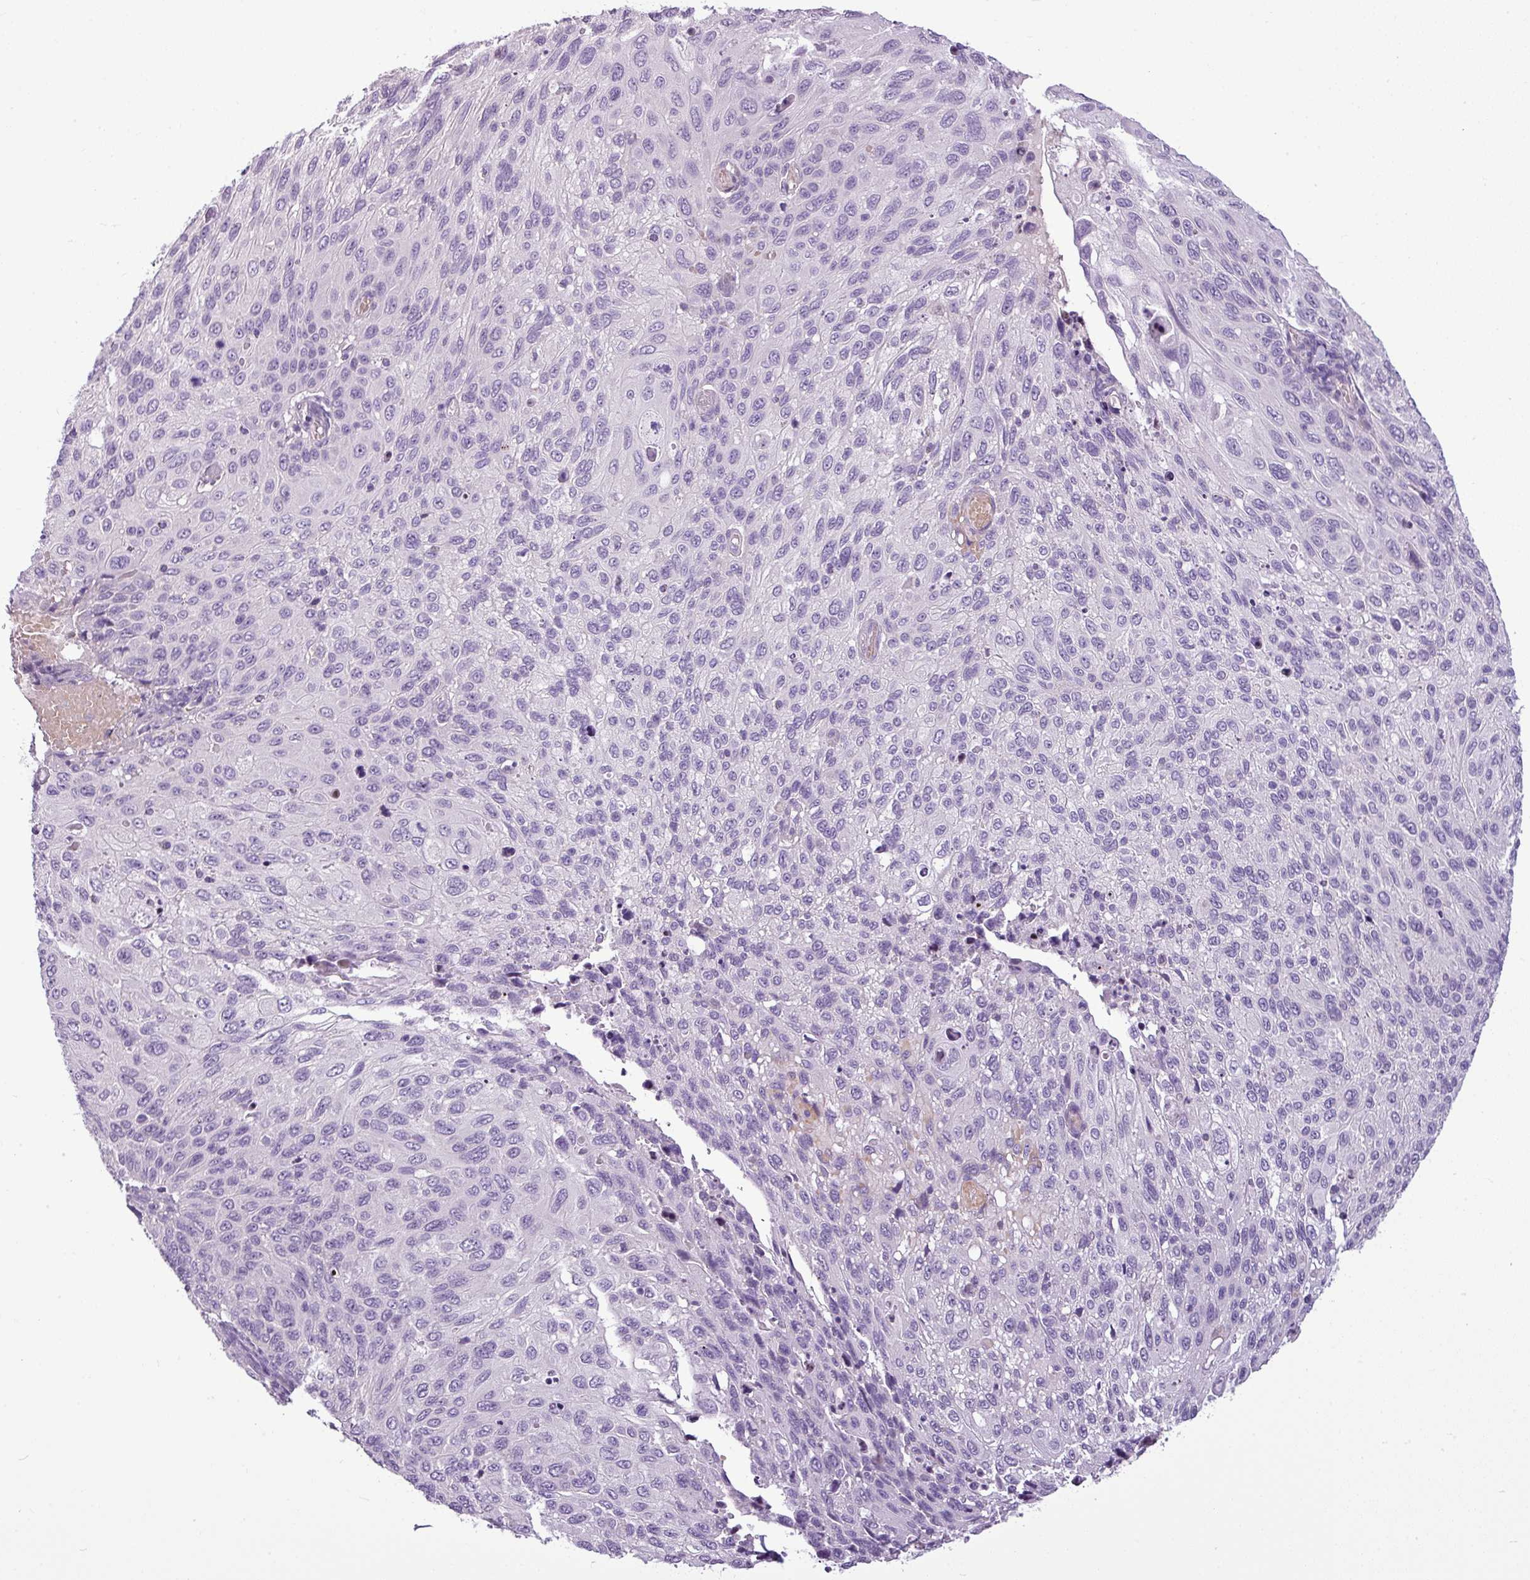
{"staining": {"intensity": "negative", "quantity": "none", "location": "none"}, "tissue": "cervical cancer", "cell_type": "Tumor cells", "image_type": "cancer", "snomed": [{"axis": "morphology", "description": "Squamous cell carcinoma, NOS"}, {"axis": "topography", "description": "Cervix"}], "caption": "The photomicrograph demonstrates no significant staining in tumor cells of cervical squamous cell carcinoma.", "gene": "IL17A", "patient": {"sex": "female", "age": 70}}